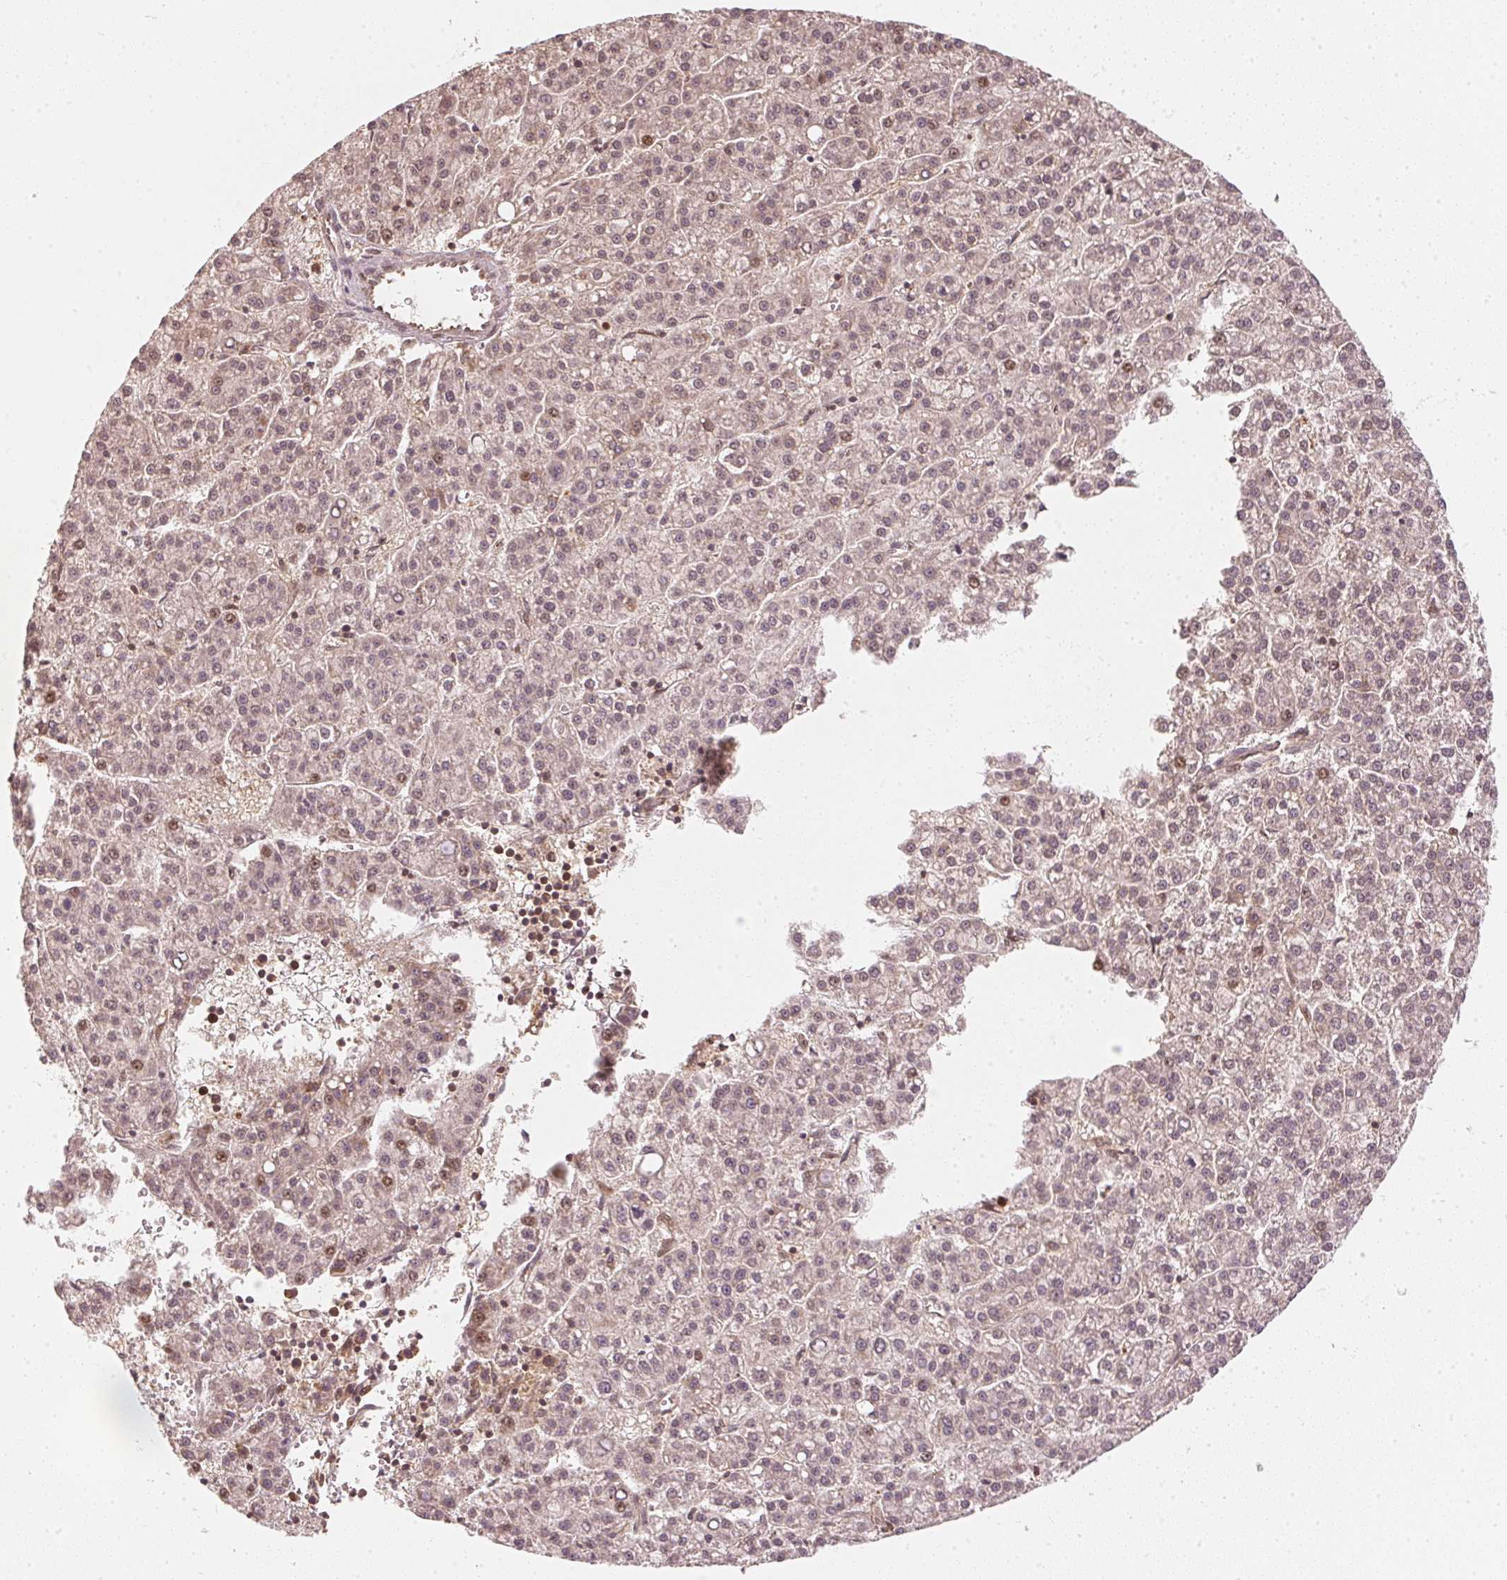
{"staining": {"intensity": "weak", "quantity": ">75%", "location": "nuclear"}, "tissue": "liver cancer", "cell_type": "Tumor cells", "image_type": "cancer", "snomed": [{"axis": "morphology", "description": "Carcinoma, Hepatocellular, NOS"}, {"axis": "topography", "description": "Liver"}], "caption": "This micrograph reveals IHC staining of human liver cancer (hepatocellular carcinoma), with low weak nuclear expression in approximately >75% of tumor cells.", "gene": "UBE2L3", "patient": {"sex": "female", "age": 58}}